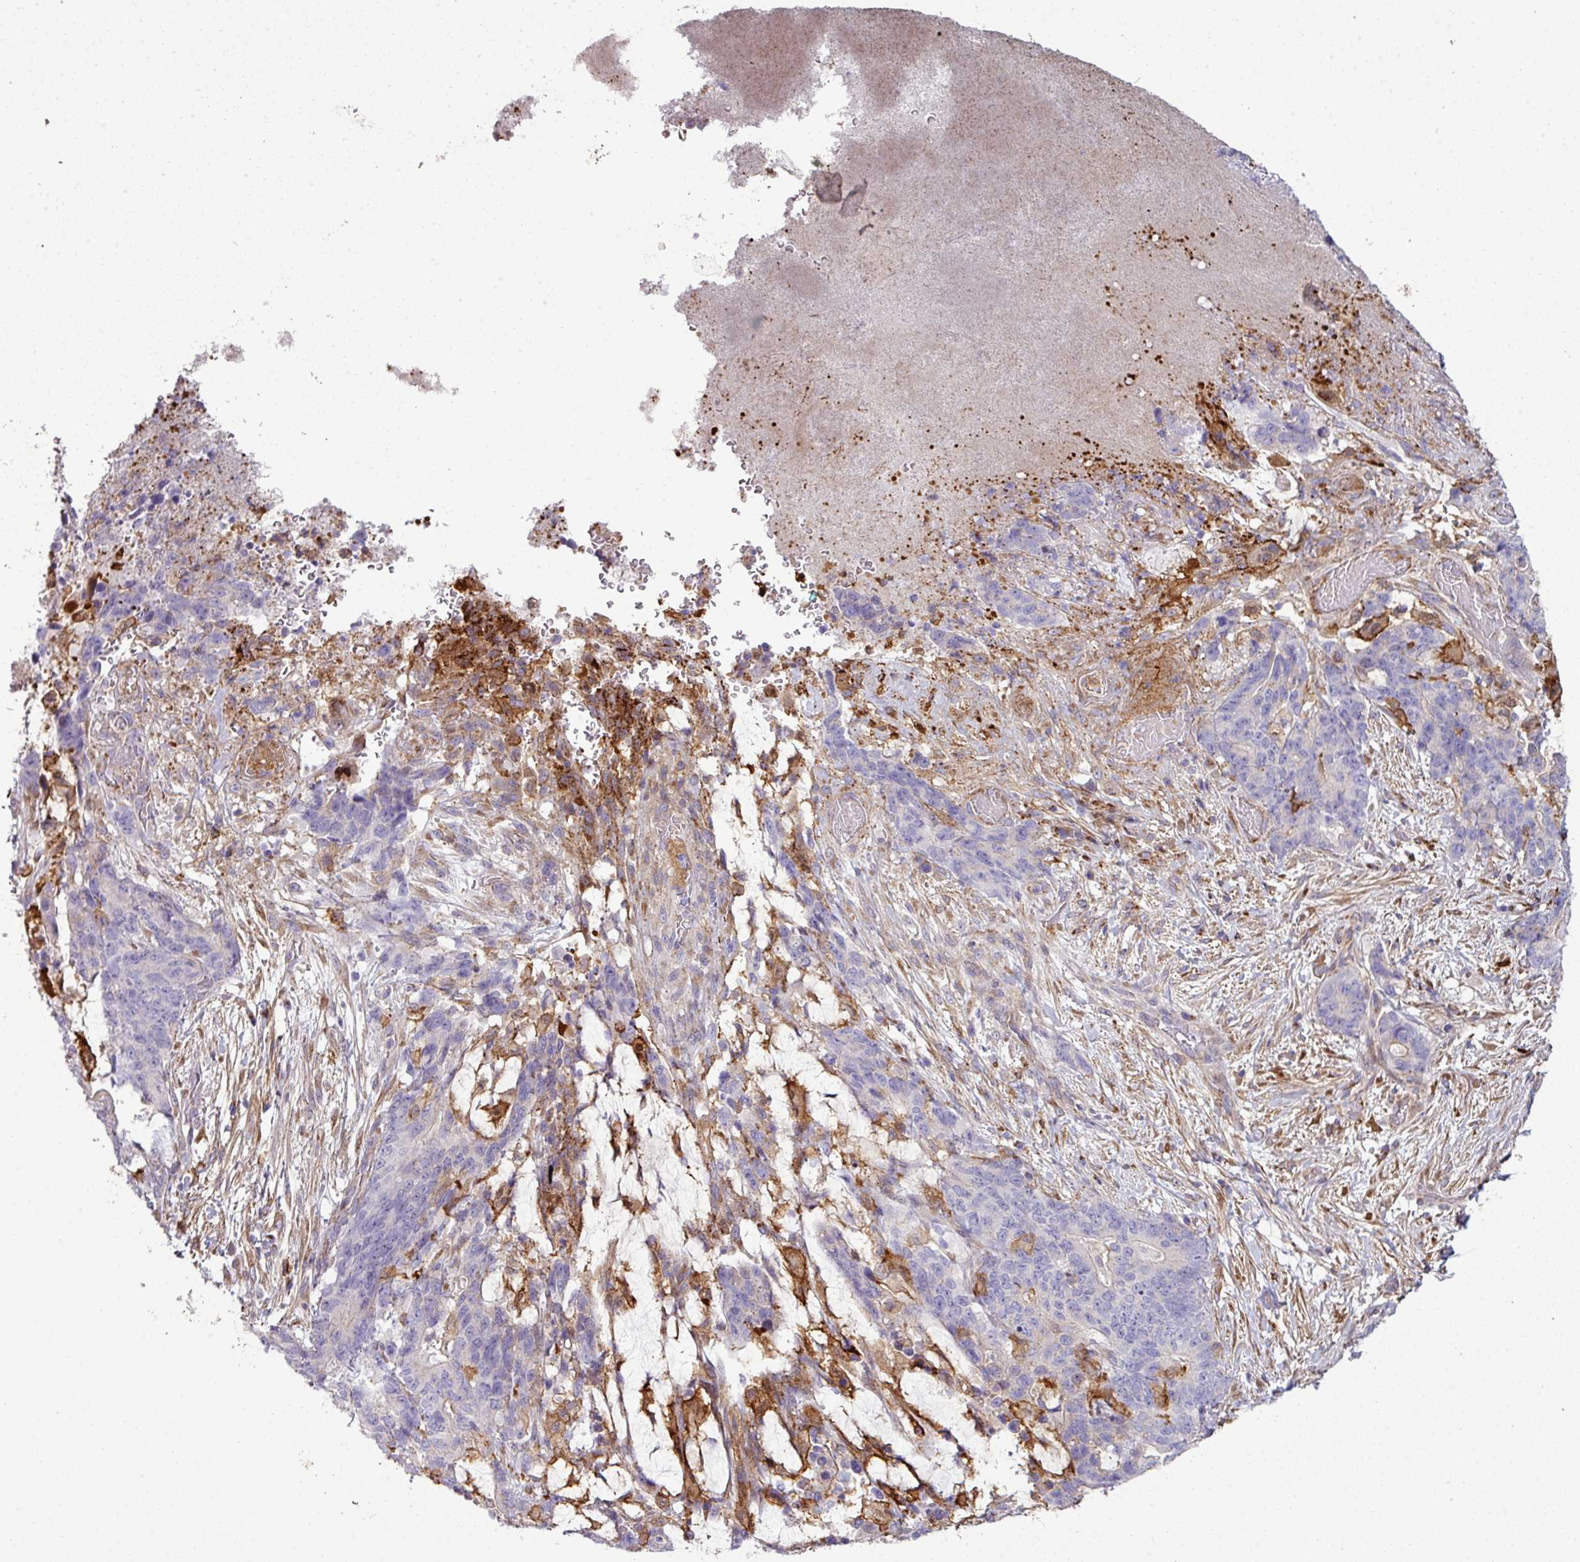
{"staining": {"intensity": "negative", "quantity": "none", "location": "none"}, "tissue": "stomach cancer", "cell_type": "Tumor cells", "image_type": "cancer", "snomed": [{"axis": "morphology", "description": "Normal tissue, NOS"}, {"axis": "morphology", "description": "Adenocarcinoma, NOS"}, {"axis": "topography", "description": "Stomach"}], "caption": "Stomach adenocarcinoma was stained to show a protein in brown. There is no significant staining in tumor cells. Brightfield microscopy of immunohistochemistry (IHC) stained with DAB (3,3'-diaminobenzidine) (brown) and hematoxylin (blue), captured at high magnification.", "gene": "COL8A1", "patient": {"sex": "female", "age": 64}}